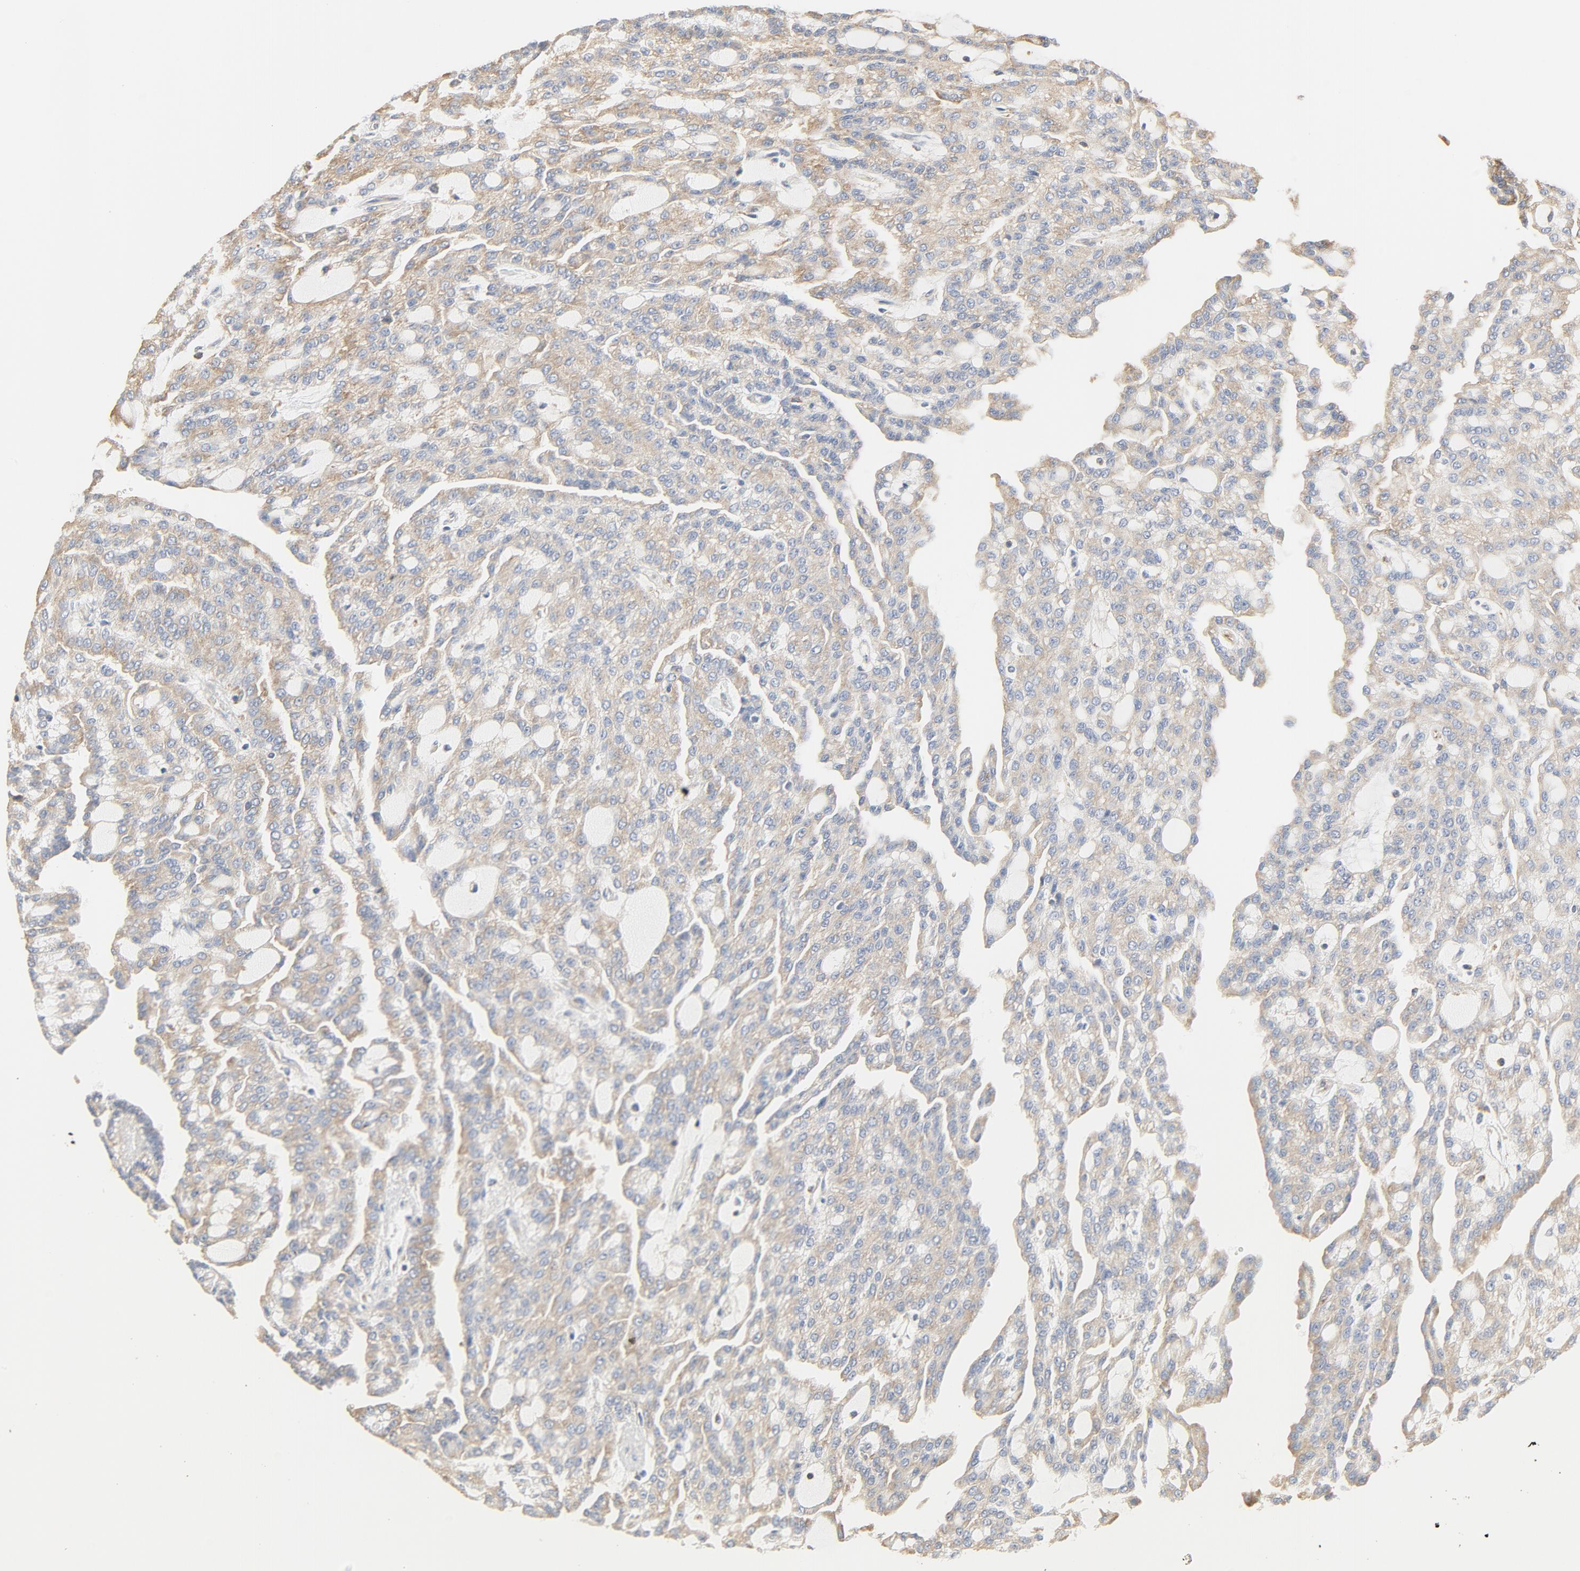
{"staining": {"intensity": "weak", "quantity": ">75%", "location": "cytoplasmic/membranous"}, "tissue": "renal cancer", "cell_type": "Tumor cells", "image_type": "cancer", "snomed": [{"axis": "morphology", "description": "Adenocarcinoma, NOS"}, {"axis": "topography", "description": "Kidney"}], "caption": "Approximately >75% of tumor cells in human renal adenocarcinoma display weak cytoplasmic/membranous protein staining as visualized by brown immunohistochemical staining.", "gene": "RPS6", "patient": {"sex": "male", "age": 63}}